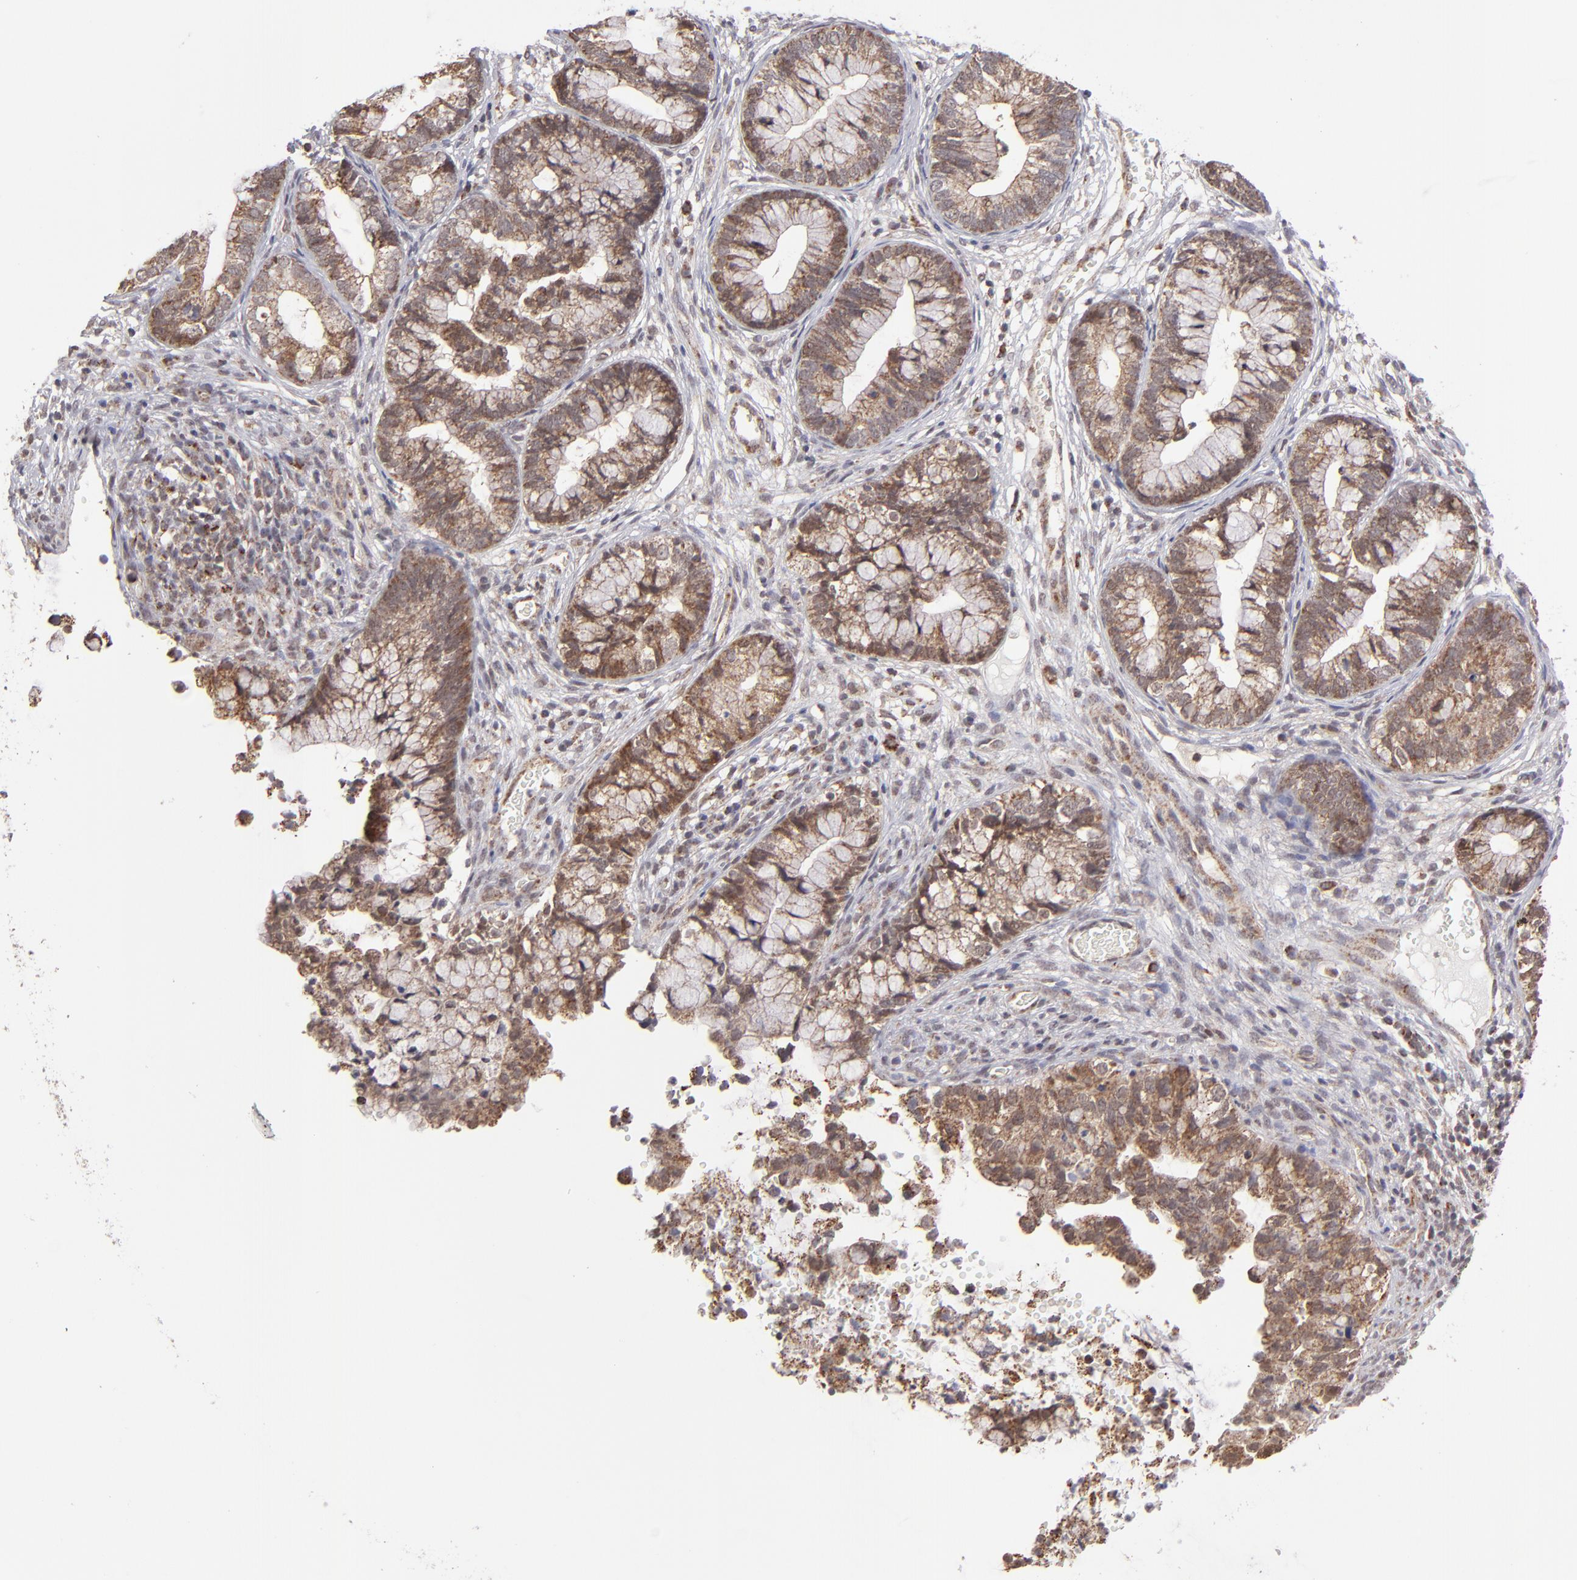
{"staining": {"intensity": "moderate", "quantity": "25%-75%", "location": "cytoplasmic/membranous"}, "tissue": "cervical cancer", "cell_type": "Tumor cells", "image_type": "cancer", "snomed": [{"axis": "morphology", "description": "Adenocarcinoma, NOS"}, {"axis": "topography", "description": "Cervix"}], "caption": "Brown immunohistochemical staining in human cervical cancer shows moderate cytoplasmic/membranous positivity in about 25%-75% of tumor cells.", "gene": "SLC15A1", "patient": {"sex": "female", "age": 44}}